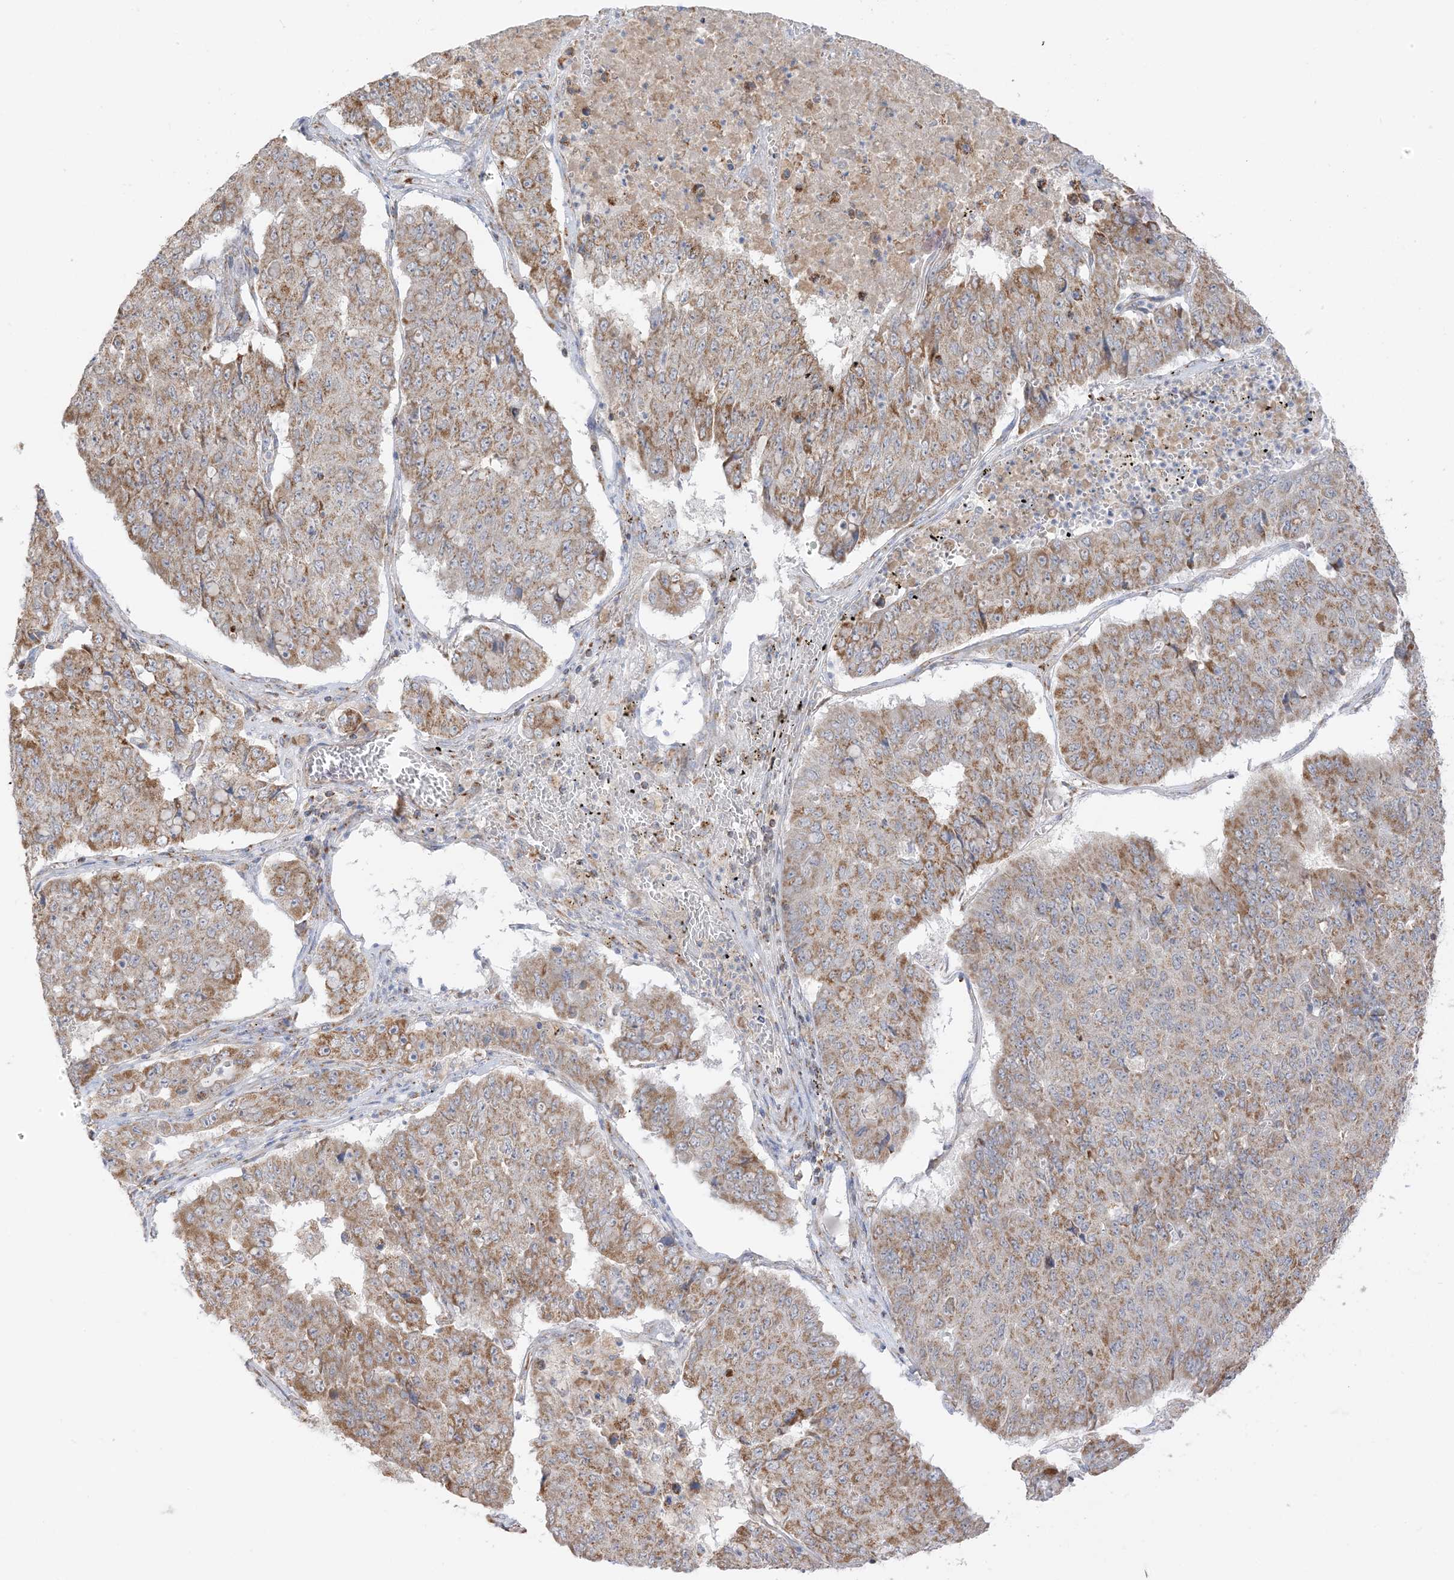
{"staining": {"intensity": "moderate", "quantity": ">75%", "location": "cytoplasmic/membranous"}, "tissue": "pancreatic cancer", "cell_type": "Tumor cells", "image_type": "cancer", "snomed": [{"axis": "morphology", "description": "Adenocarcinoma, NOS"}, {"axis": "topography", "description": "Pancreas"}], "caption": "Immunohistochemical staining of adenocarcinoma (pancreatic) reveals medium levels of moderate cytoplasmic/membranous protein expression in about >75% of tumor cells.", "gene": "SLC25A12", "patient": {"sex": "male", "age": 50}}